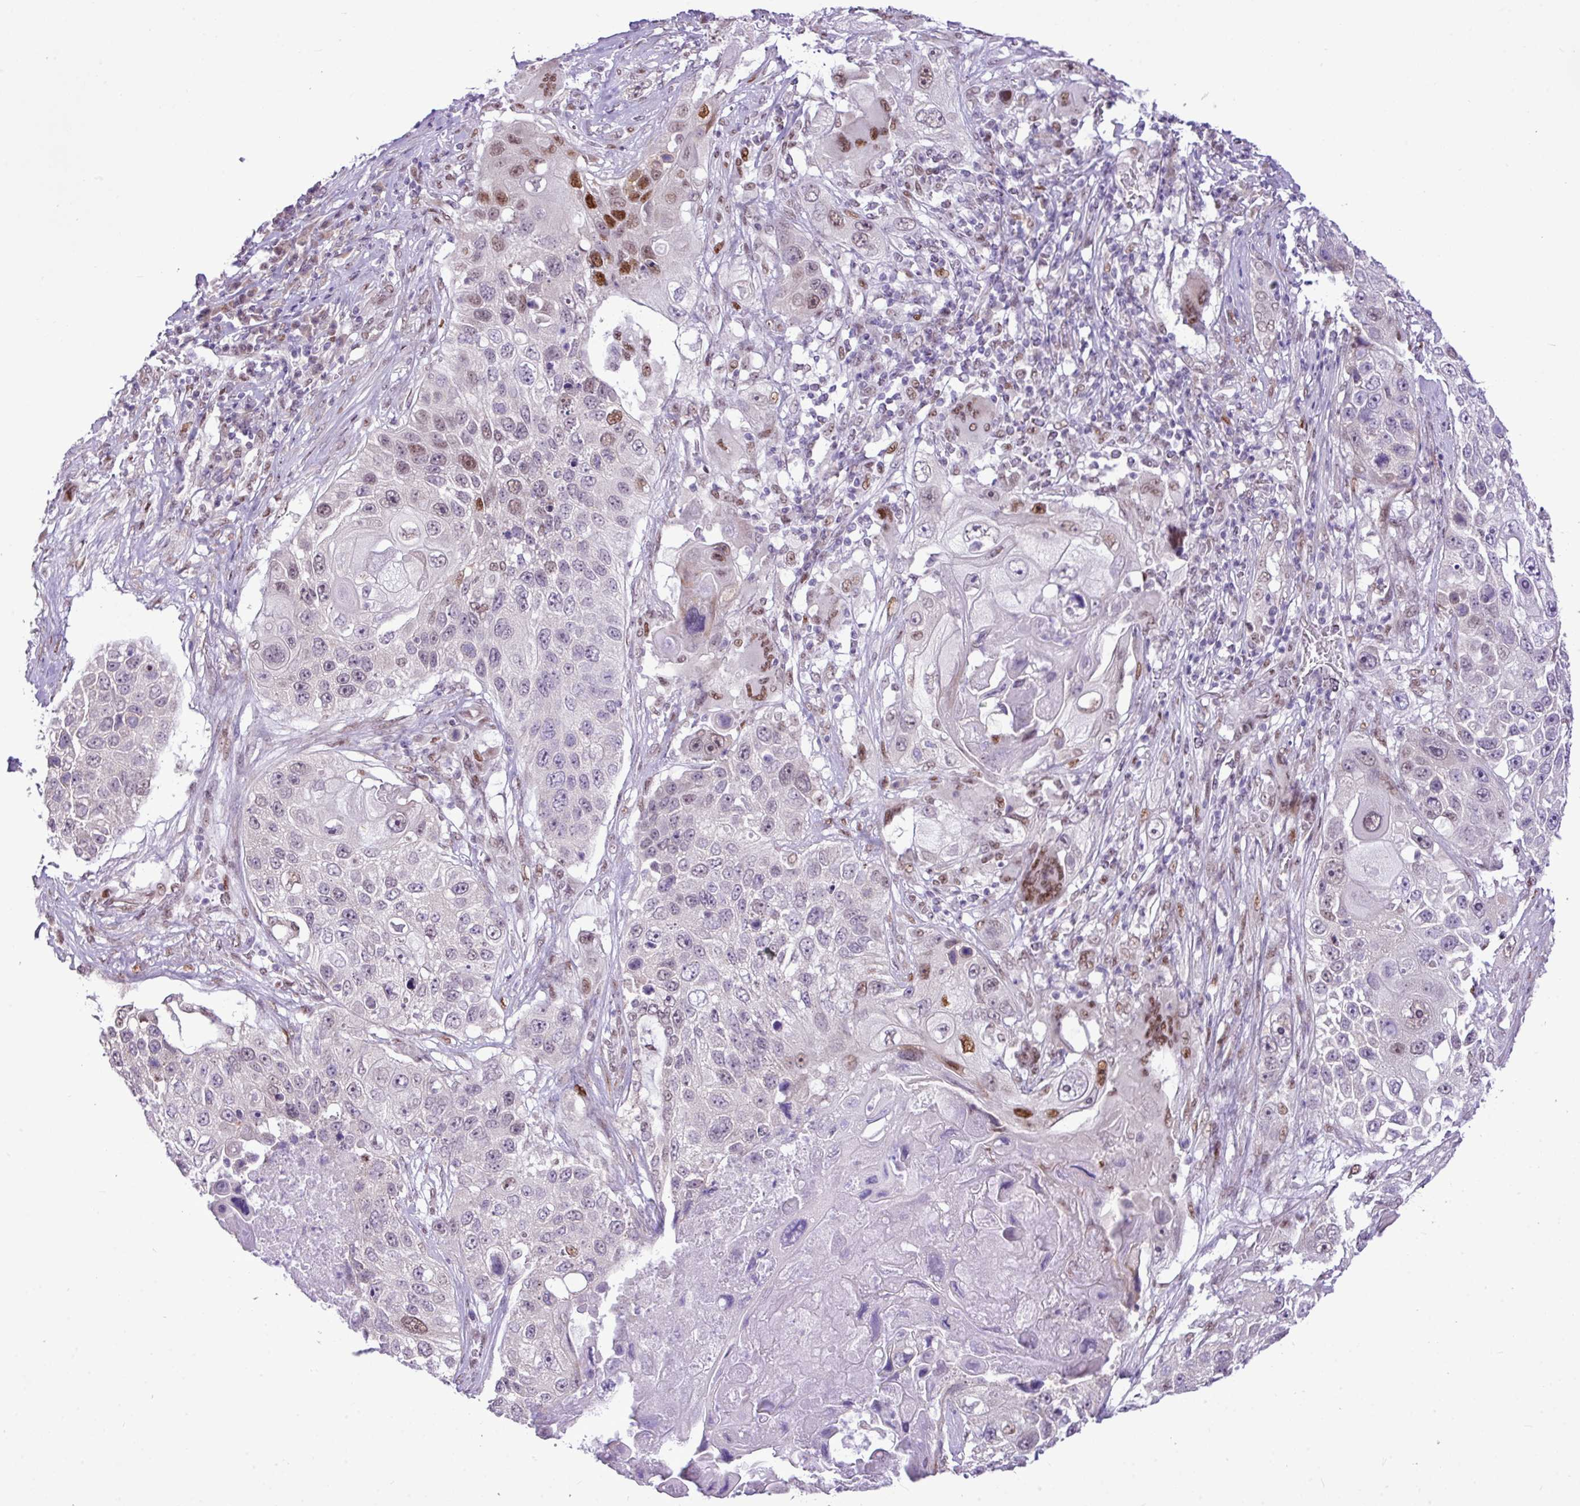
{"staining": {"intensity": "moderate", "quantity": "<25%", "location": "nuclear"}, "tissue": "lung cancer", "cell_type": "Tumor cells", "image_type": "cancer", "snomed": [{"axis": "morphology", "description": "Squamous cell carcinoma, NOS"}, {"axis": "topography", "description": "Lung"}], "caption": "Protein expression analysis of squamous cell carcinoma (lung) exhibits moderate nuclear staining in approximately <25% of tumor cells. (DAB IHC with brightfield microscopy, high magnification).", "gene": "ELOA2", "patient": {"sex": "male", "age": 61}}